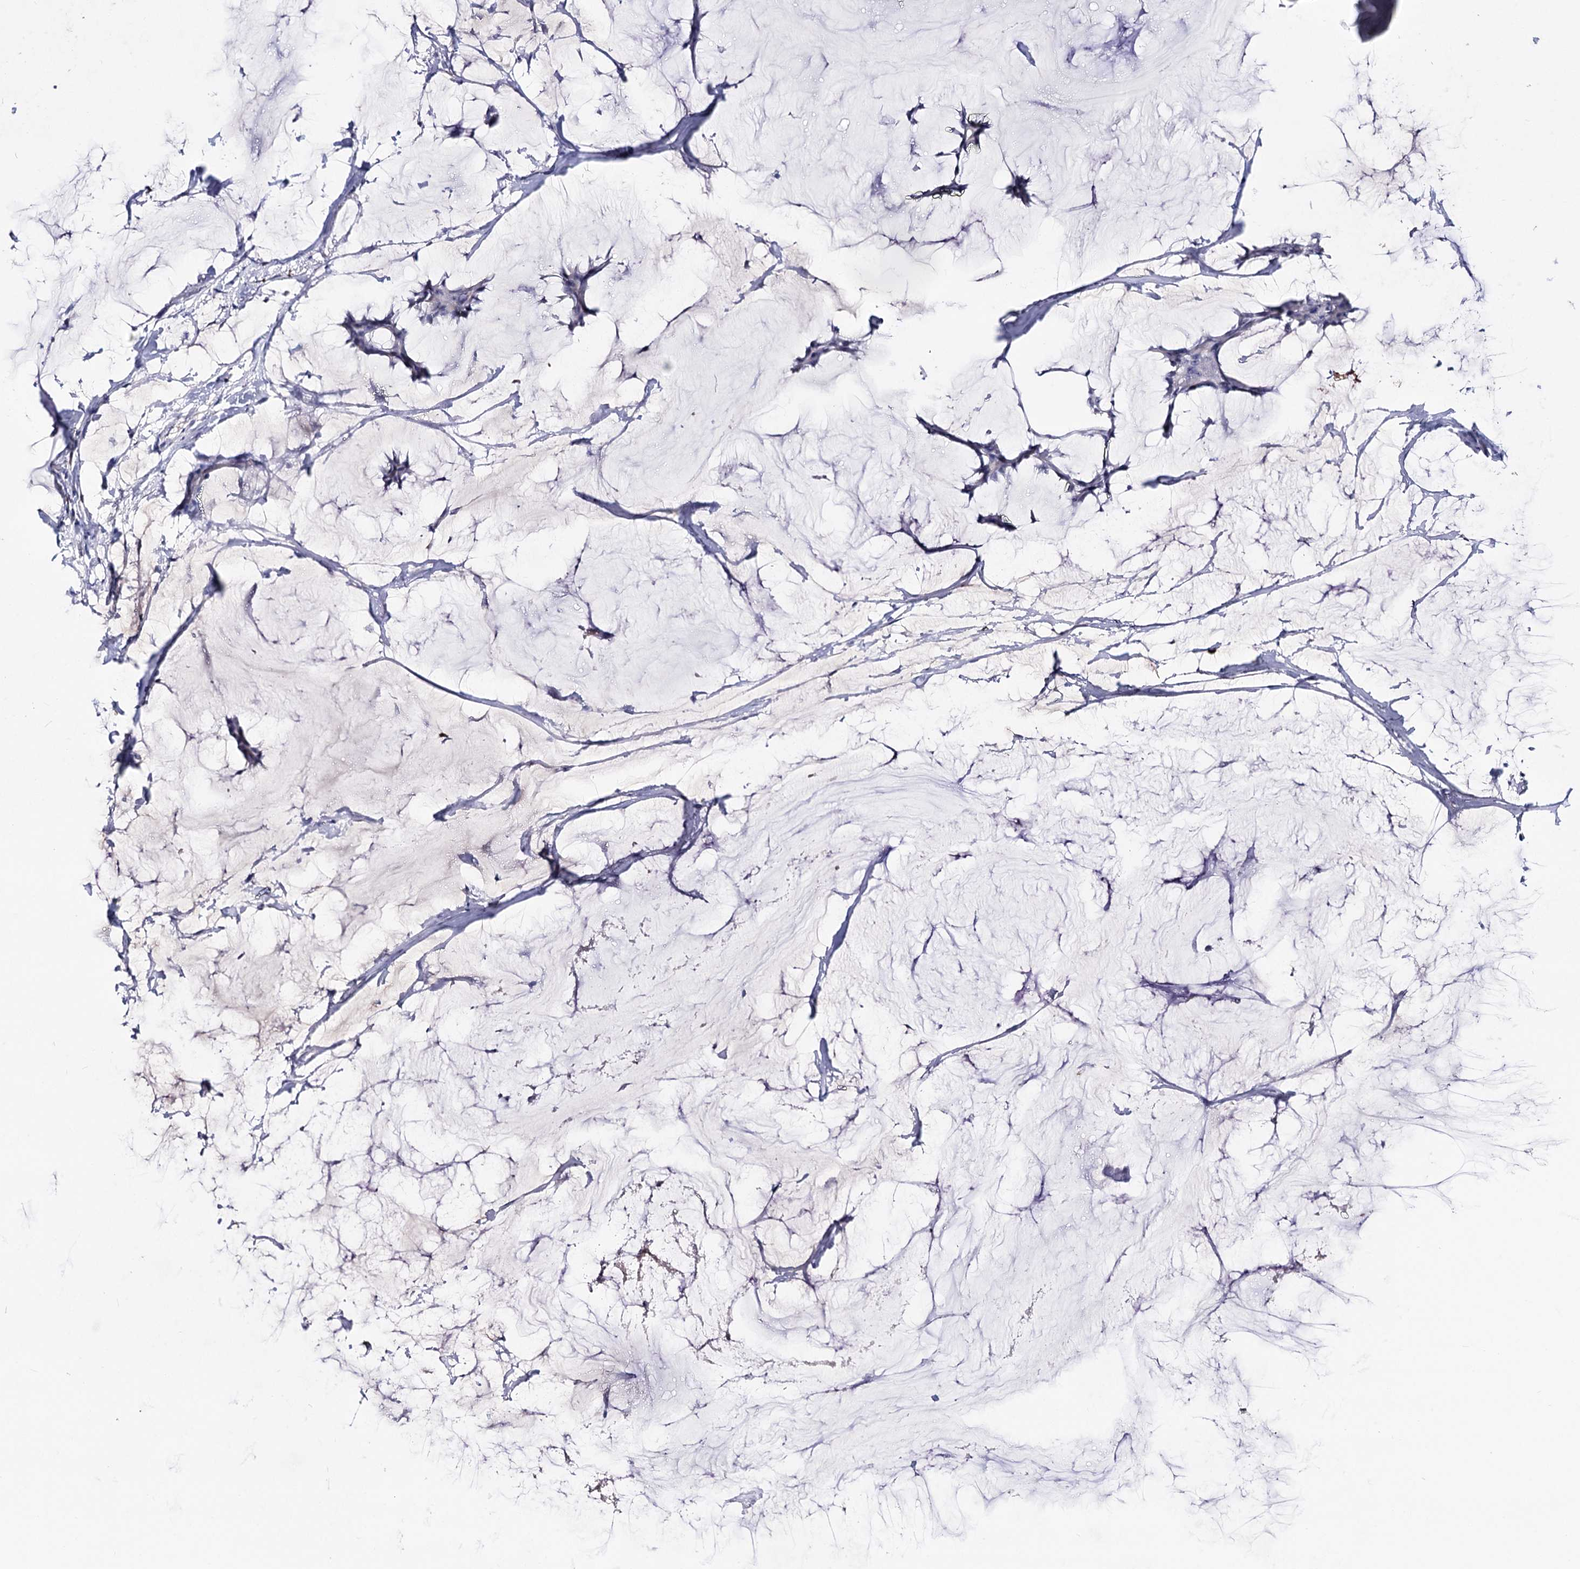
{"staining": {"intensity": "negative", "quantity": "none", "location": "none"}, "tissue": "breast cancer", "cell_type": "Tumor cells", "image_type": "cancer", "snomed": [{"axis": "morphology", "description": "Duct carcinoma"}, {"axis": "topography", "description": "Breast"}], "caption": "This is an immunohistochemistry (IHC) histopathology image of human breast cancer (invasive ductal carcinoma). There is no positivity in tumor cells.", "gene": "PCGF5", "patient": {"sex": "female", "age": 93}}